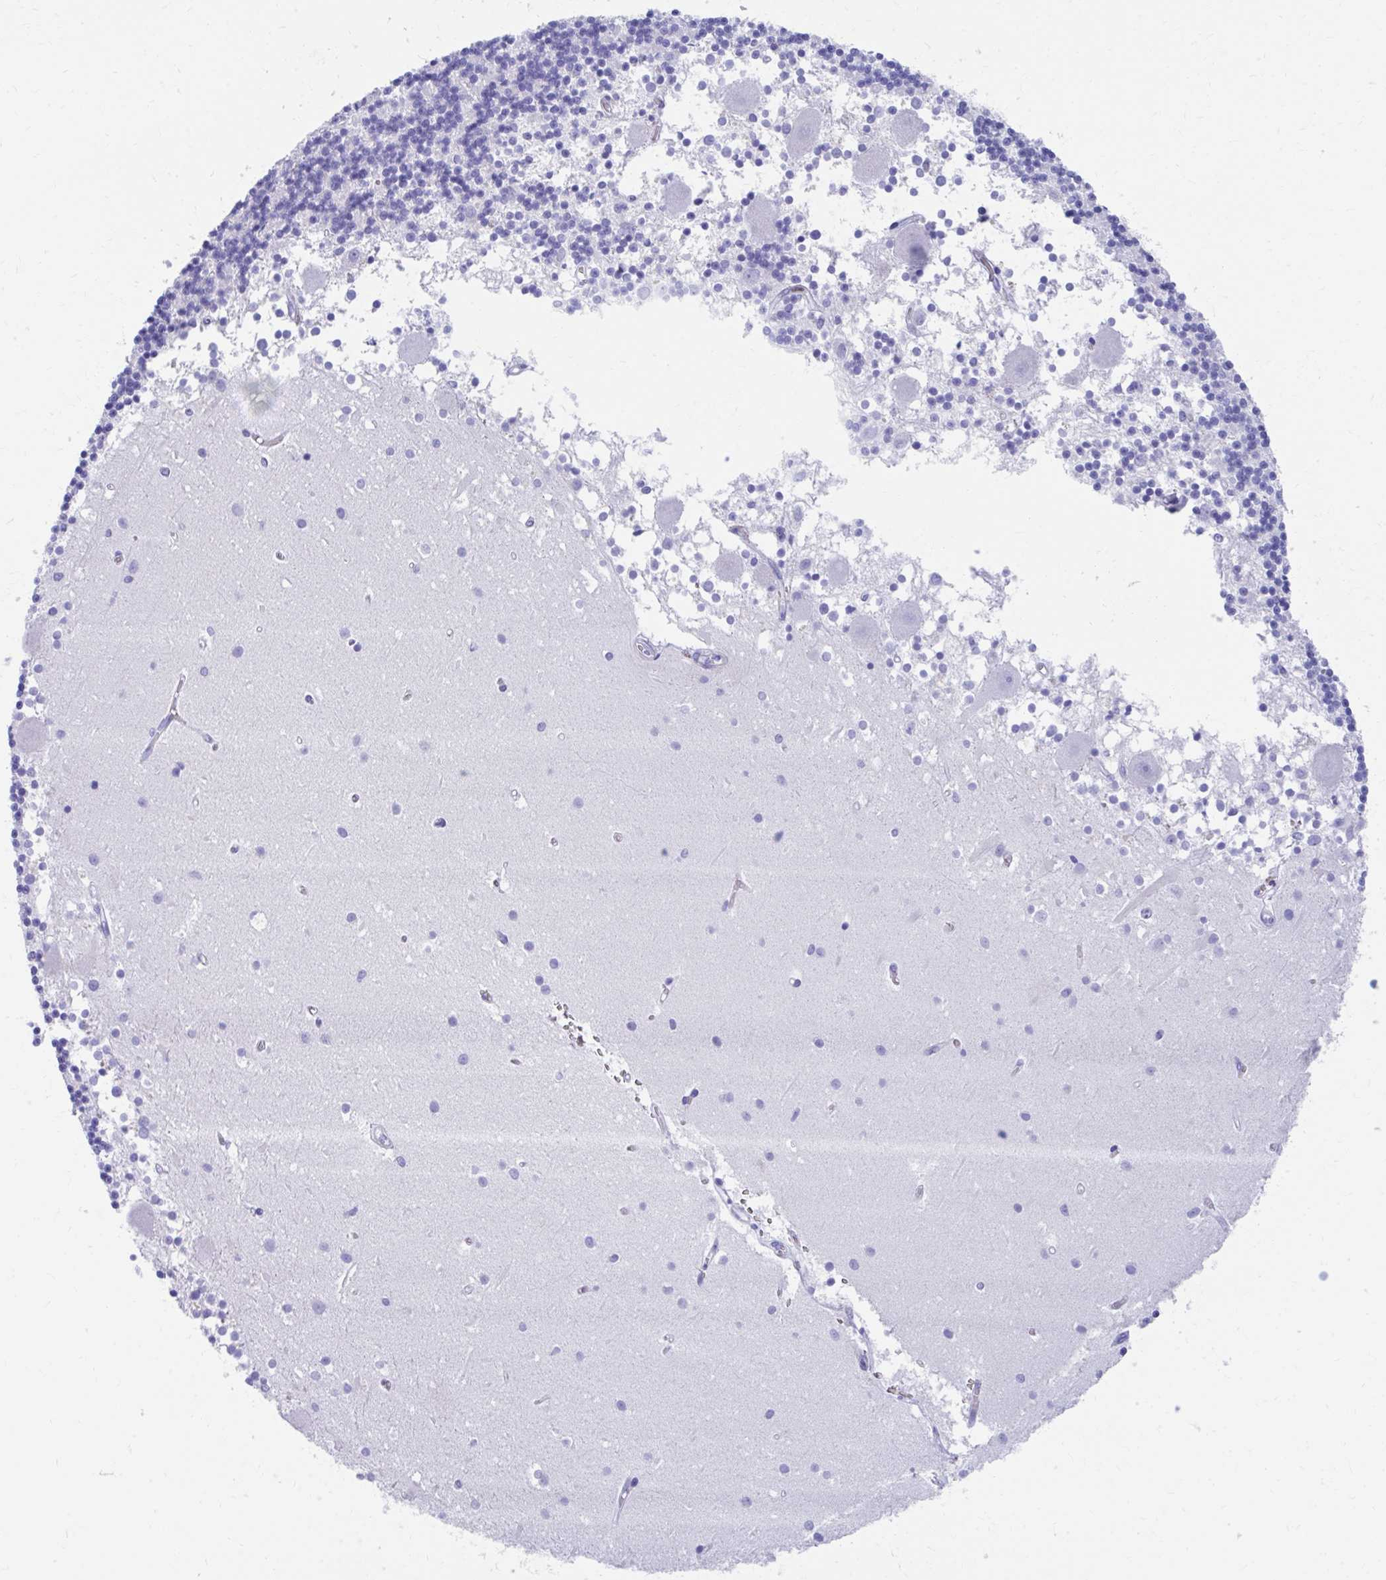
{"staining": {"intensity": "negative", "quantity": "none", "location": "none"}, "tissue": "cerebellum", "cell_type": "Cells in granular layer", "image_type": "normal", "snomed": [{"axis": "morphology", "description": "Normal tissue, NOS"}, {"axis": "topography", "description": "Cerebellum"}], "caption": "Immunohistochemistry (IHC) of normal human cerebellum exhibits no positivity in cells in granular layer. (Brightfield microscopy of DAB (3,3'-diaminobenzidine) IHC at high magnification).", "gene": "RUNX3", "patient": {"sex": "male", "age": 54}}